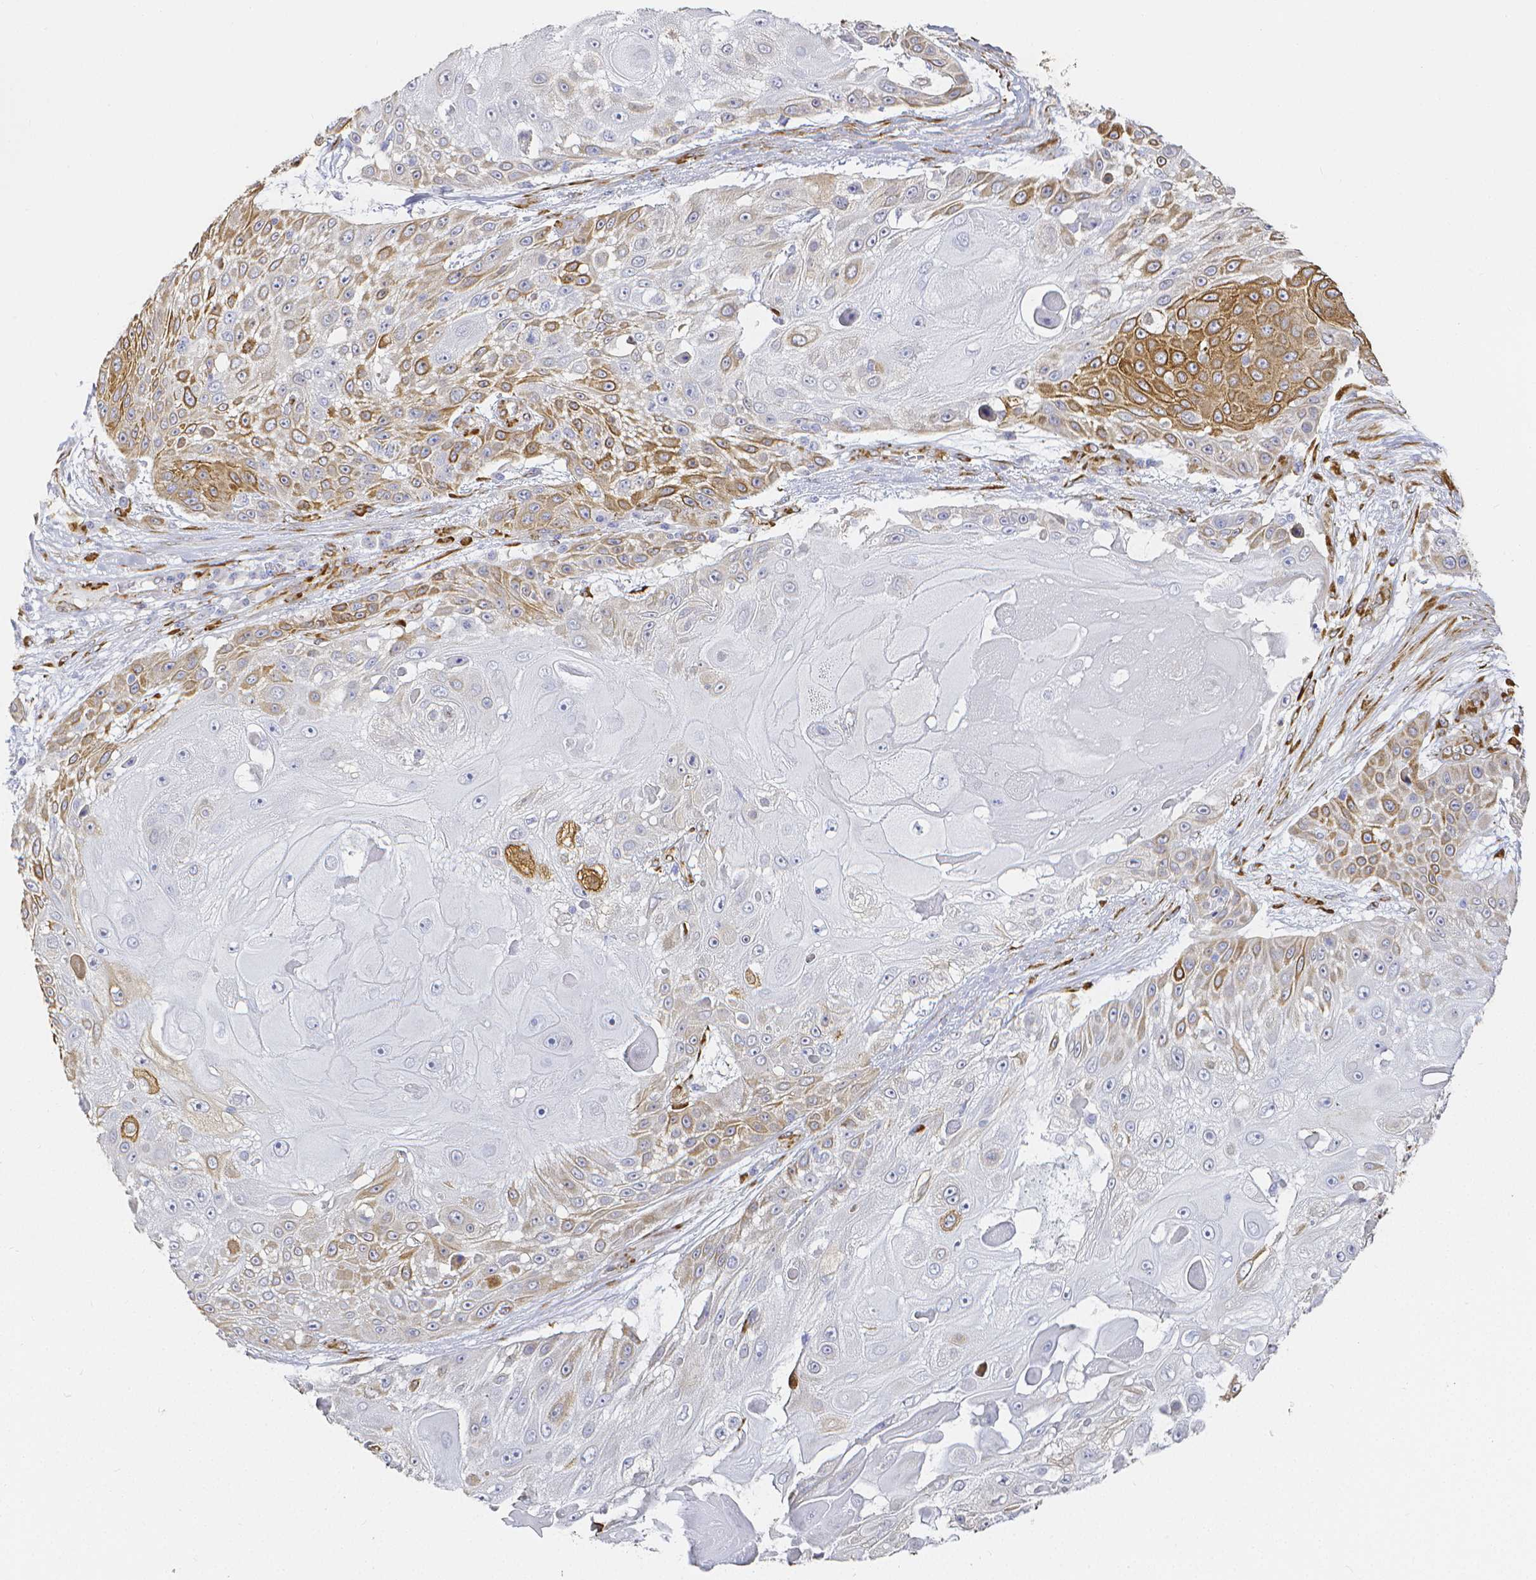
{"staining": {"intensity": "moderate", "quantity": "25%-75%", "location": "cytoplasmic/membranous"}, "tissue": "skin cancer", "cell_type": "Tumor cells", "image_type": "cancer", "snomed": [{"axis": "morphology", "description": "Squamous cell carcinoma, NOS"}, {"axis": "topography", "description": "Skin"}], "caption": "Moderate cytoplasmic/membranous positivity is identified in approximately 25%-75% of tumor cells in squamous cell carcinoma (skin).", "gene": "SMURF1", "patient": {"sex": "female", "age": 86}}